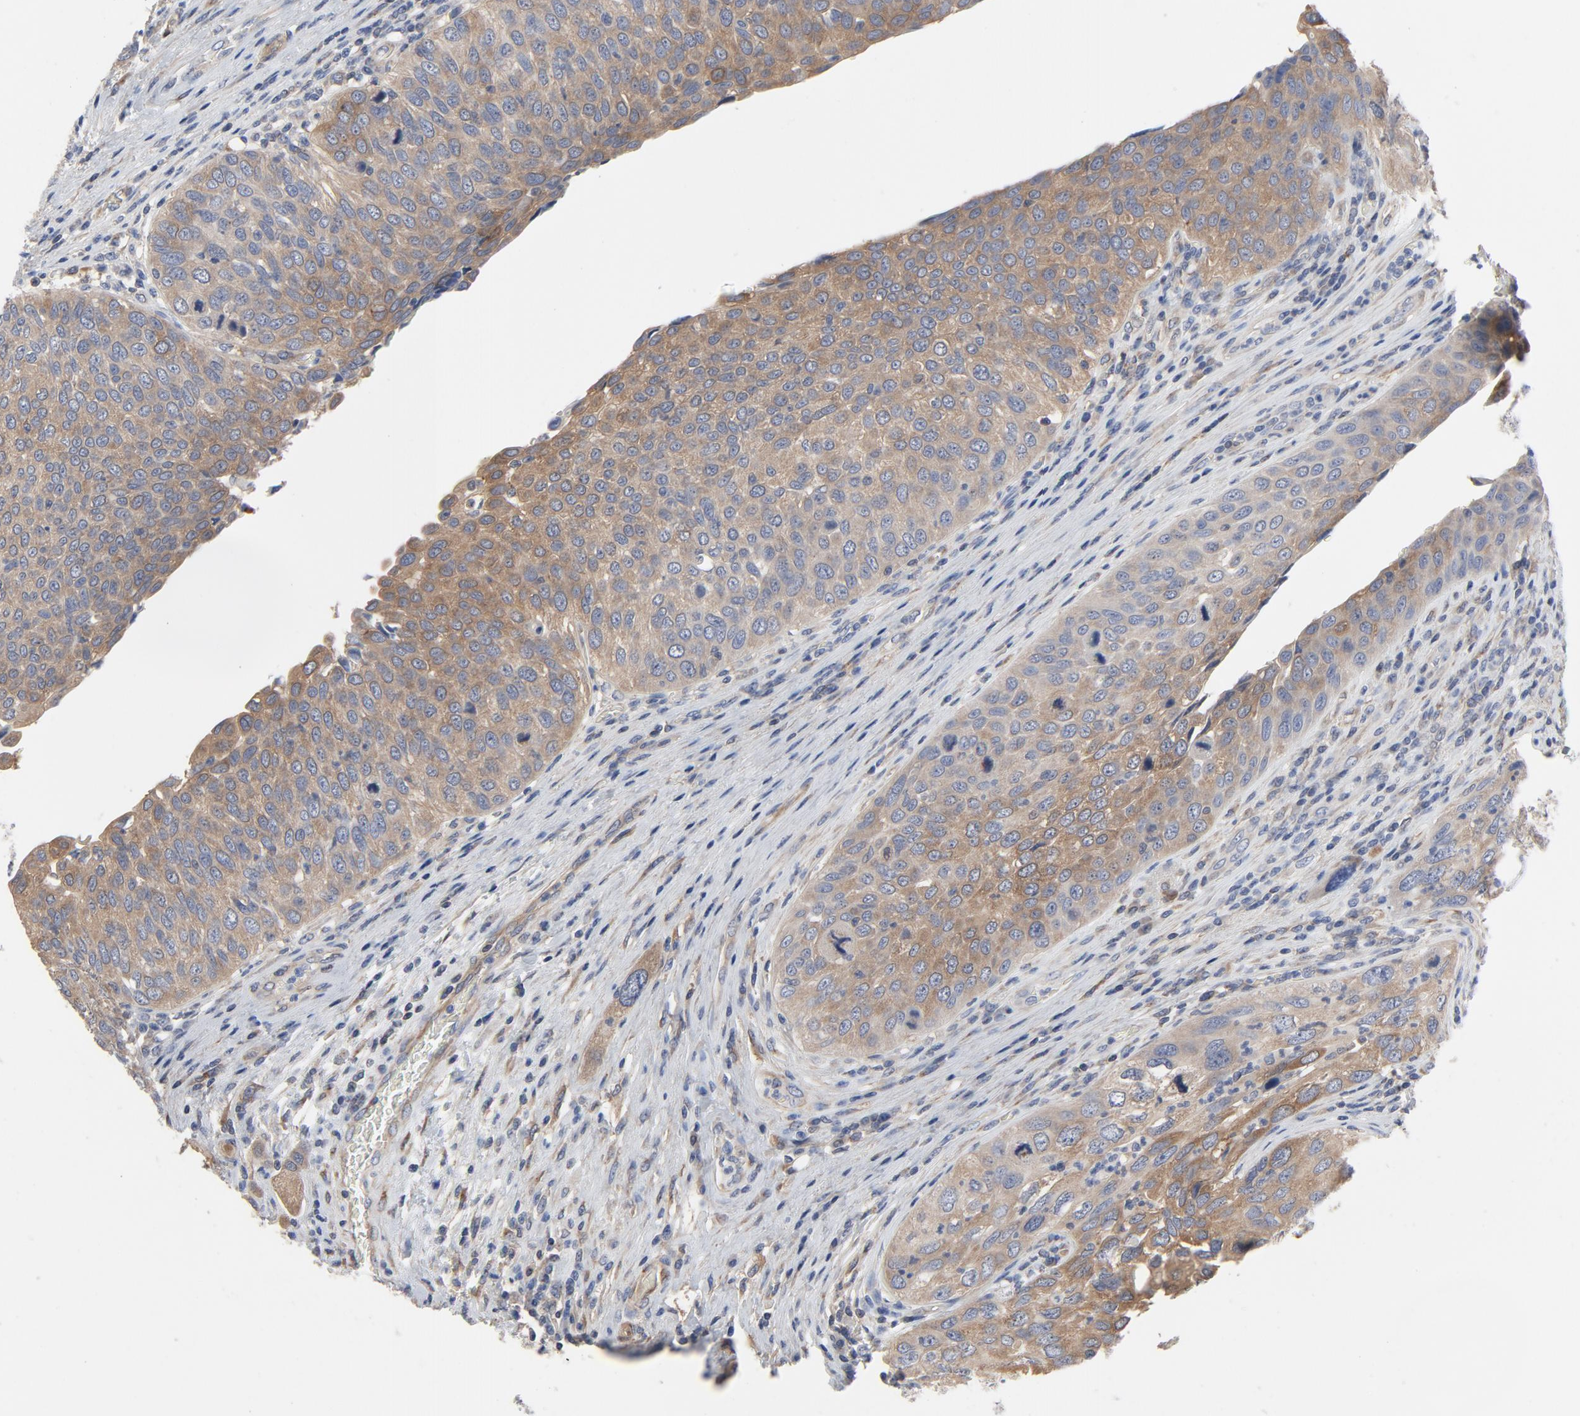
{"staining": {"intensity": "moderate", "quantity": ">75%", "location": "cytoplasmic/membranous"}, "tissue": "urothelial cancer", "cell_type": "Tumor cells", "image_type": "cancer", "snomed": [{"axis": "morphology", "description": "Urothelial carcinoma, High grade"}, {"axis": "topography", "description": "Urinary bladder"}], "caption": "The histopathology image reveals a brown stain indicating the presence of a protein in the cytoplasmic/membranous of tumor cells in urothelial cancer.", "gene": "DYNLT3", "patient": {"sex": "male", "age": 50}}